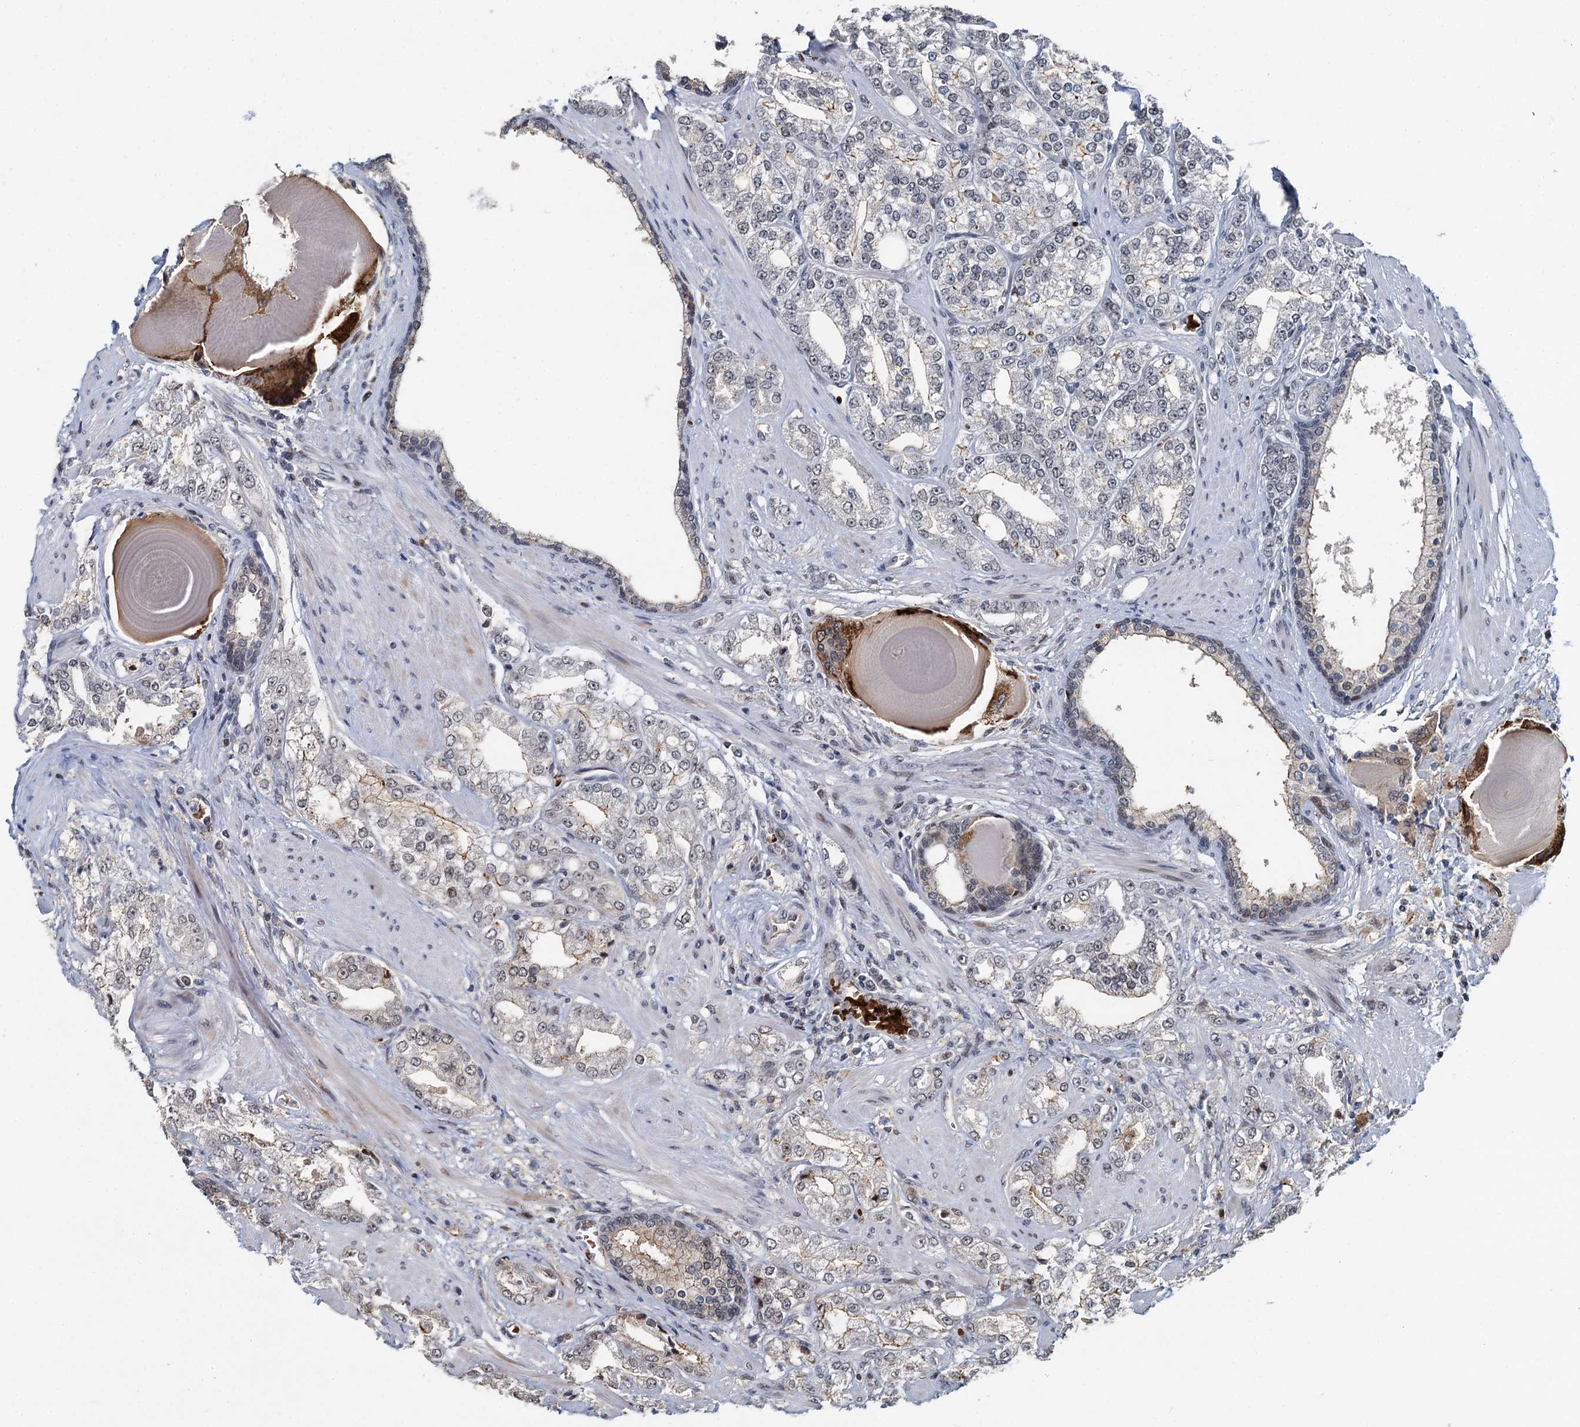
{"staining": {"intensity": "weak", "quantity": "<25%", "location": "cytoplasmic/membranous"}, "tissue": "prostate cancer", "cell_type": "Tumor cells", "image_type": "cancer", "snomed": [{"axis": "morphology", "description": "Adenocarcinoma, High grade"}, {"axis": "topography", "description": "Prostate"}], "caption": "Immunohistochemistry micrograph of neoplastic tissue: prostate cancer (high-grade adenocarcinoma) stained with DAB exhibits no significant protein staining in tumor cells.", "gene": "FANCI", "patient": {"sex": "male", "age": 64}}